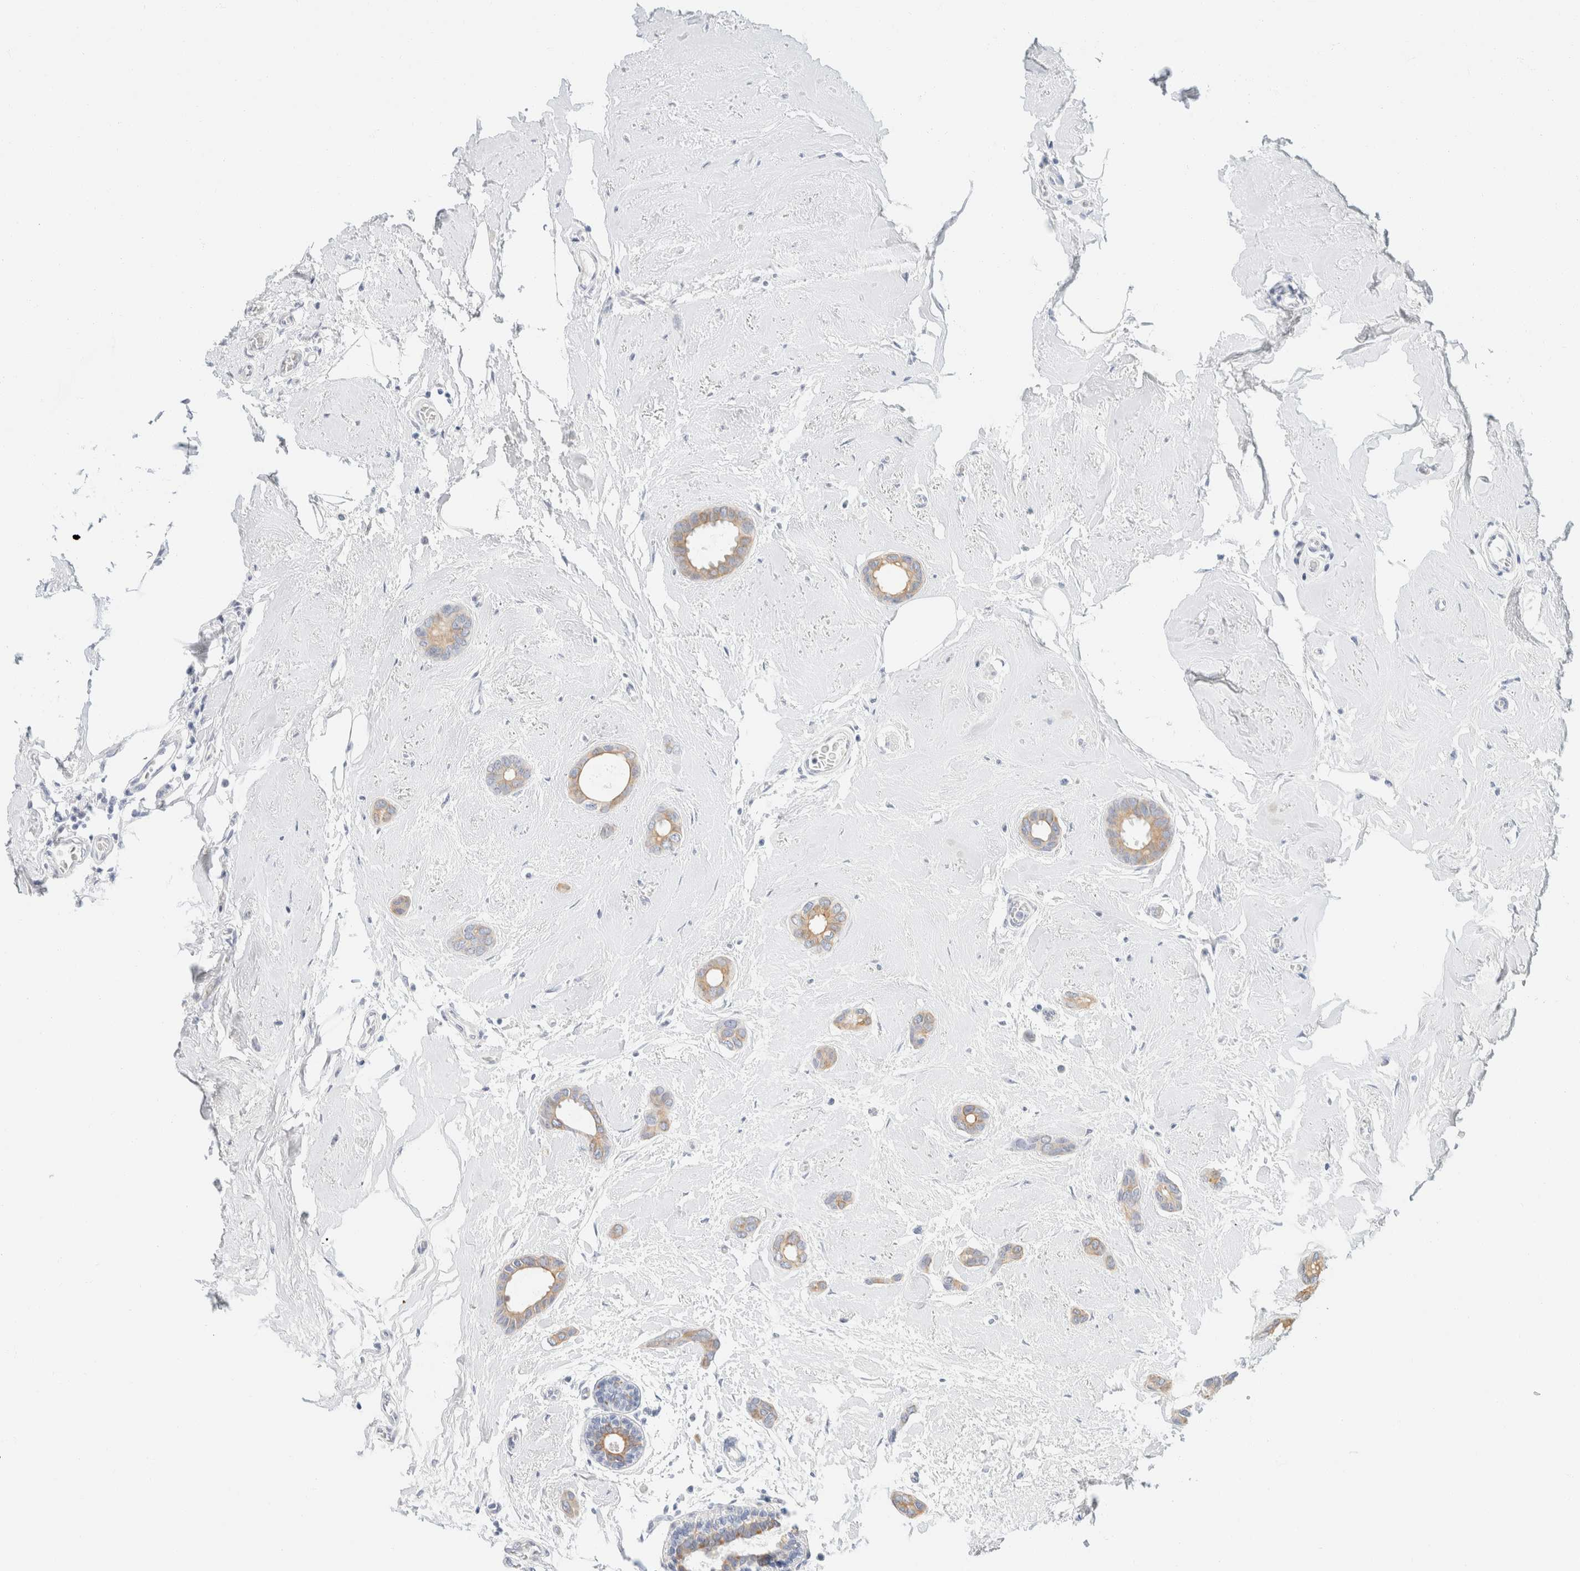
{"staining": {"intensity": "weak", "quantity": ">75%", "location": "cytoplasmic/membranous"}, "tissue": "breast cancer", "cell_type": "Tumor cells", "image_type": "cancer", "snomed": [{"axis": "morphology", "description": "Duct carcinoma"}, {"axis": "topography", "description": "Breast"}], "caption": "Immunohistochemical staining of human breast cancer (invasive ductal carcinoma) demonstrates weak cytoplasmic/membranous protein positivity in approximately >75% of tumor cells. The protein of interest is stained brown, and the nuclei are stained in blue (DAB (3,3'-diaminobenzidine) IHC with brightfield microscopy, high magnification).", "gene": "KRT20", "patient": {"sex": "female", "age": 55}}